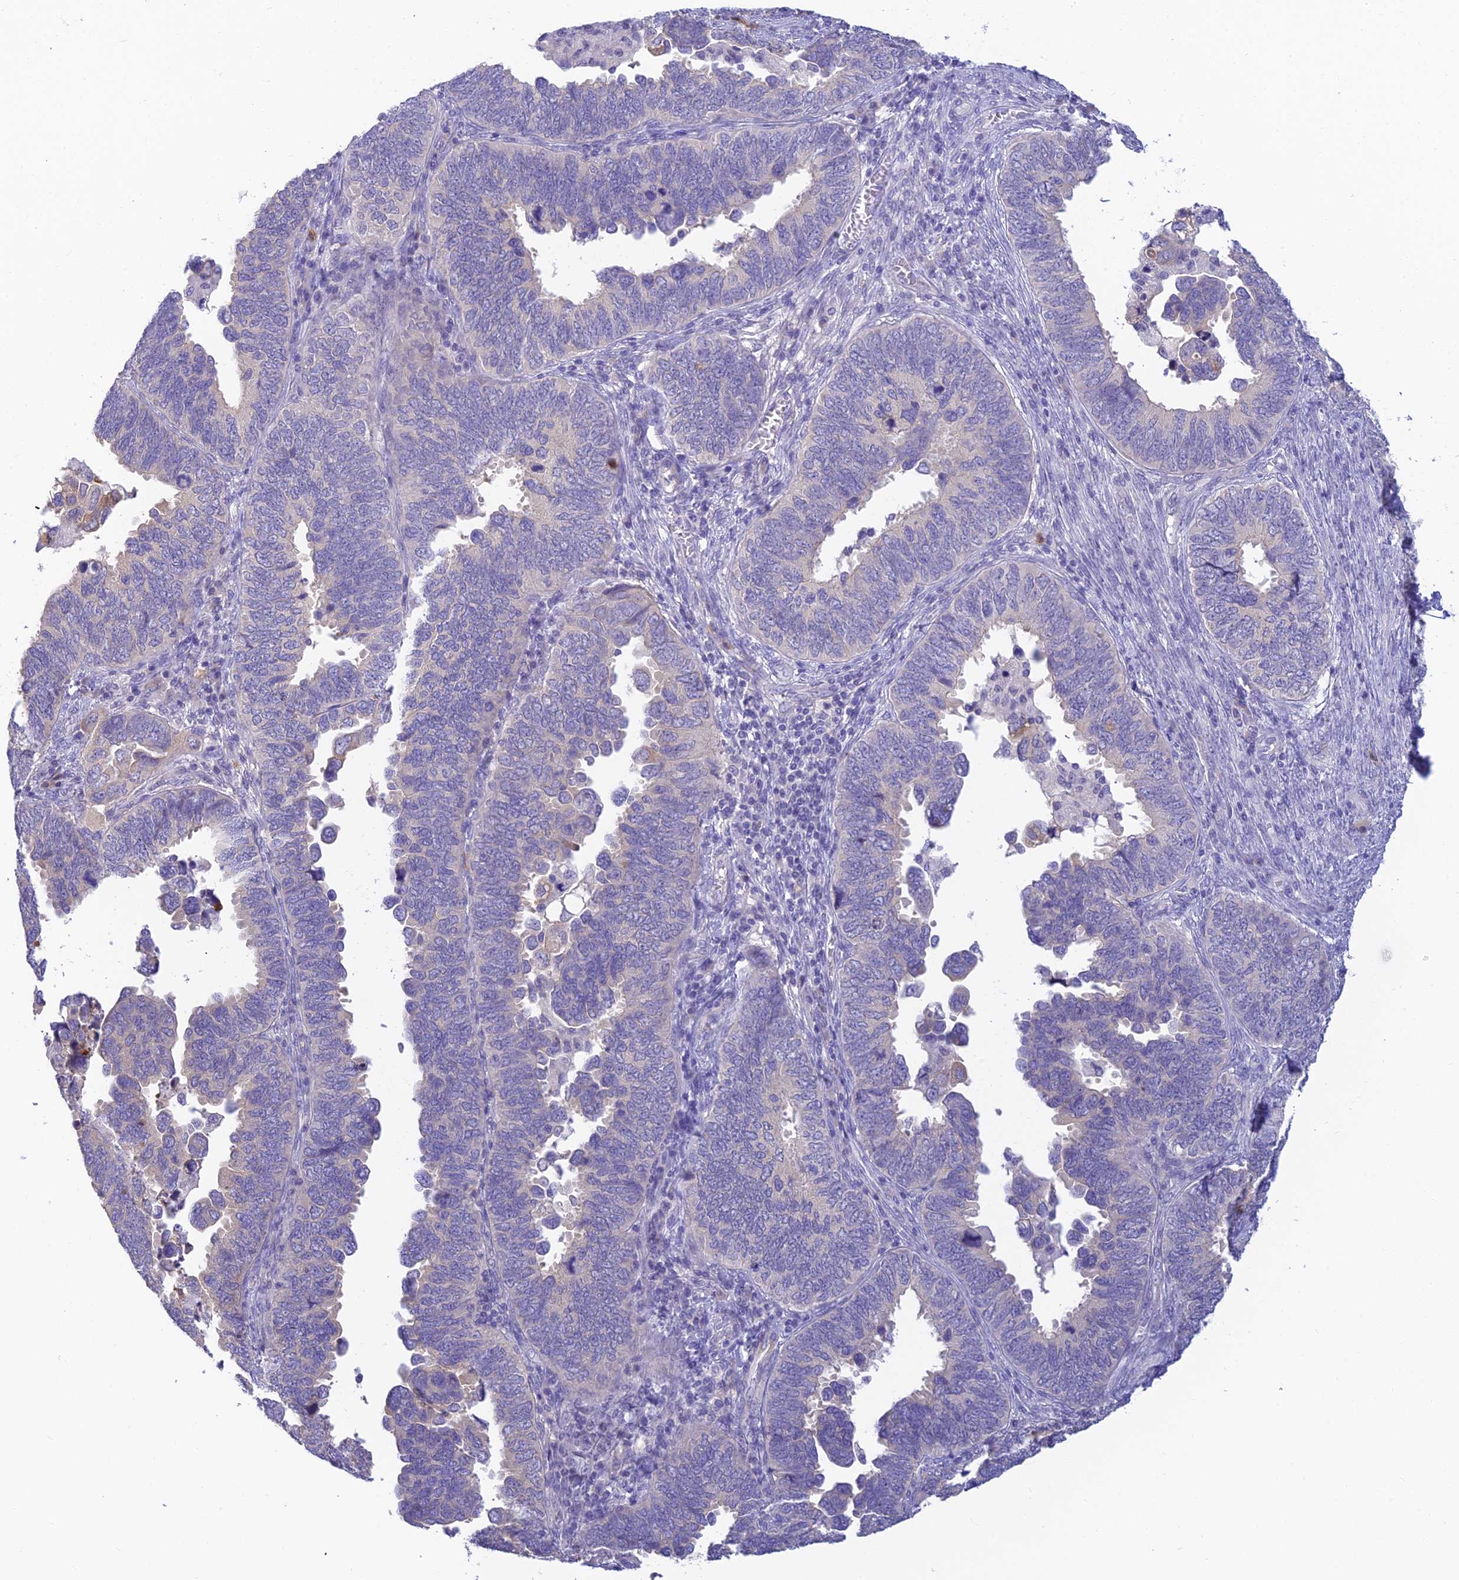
{"staining": {"intensity": "negative", "quantity": "none", "location": "none"}, "tissue": "endometrial cancer", "cell_type": "Tumor cells", "image_type": "cancer", "snomed": [{"axis": "morphology", "description": "Adenocarcinoma, NOS"}, {"axis": "topography", "description": "Endometrium"}], "caption": "High power microscopy histopathology image of an immunohistochemistry (IHC) histopathology image of adenocarcinoma (endometrial), revealing no significant expression in tumor cells.", "gene": "INTS13", "patient": {"sex": "female", "age": 79}}